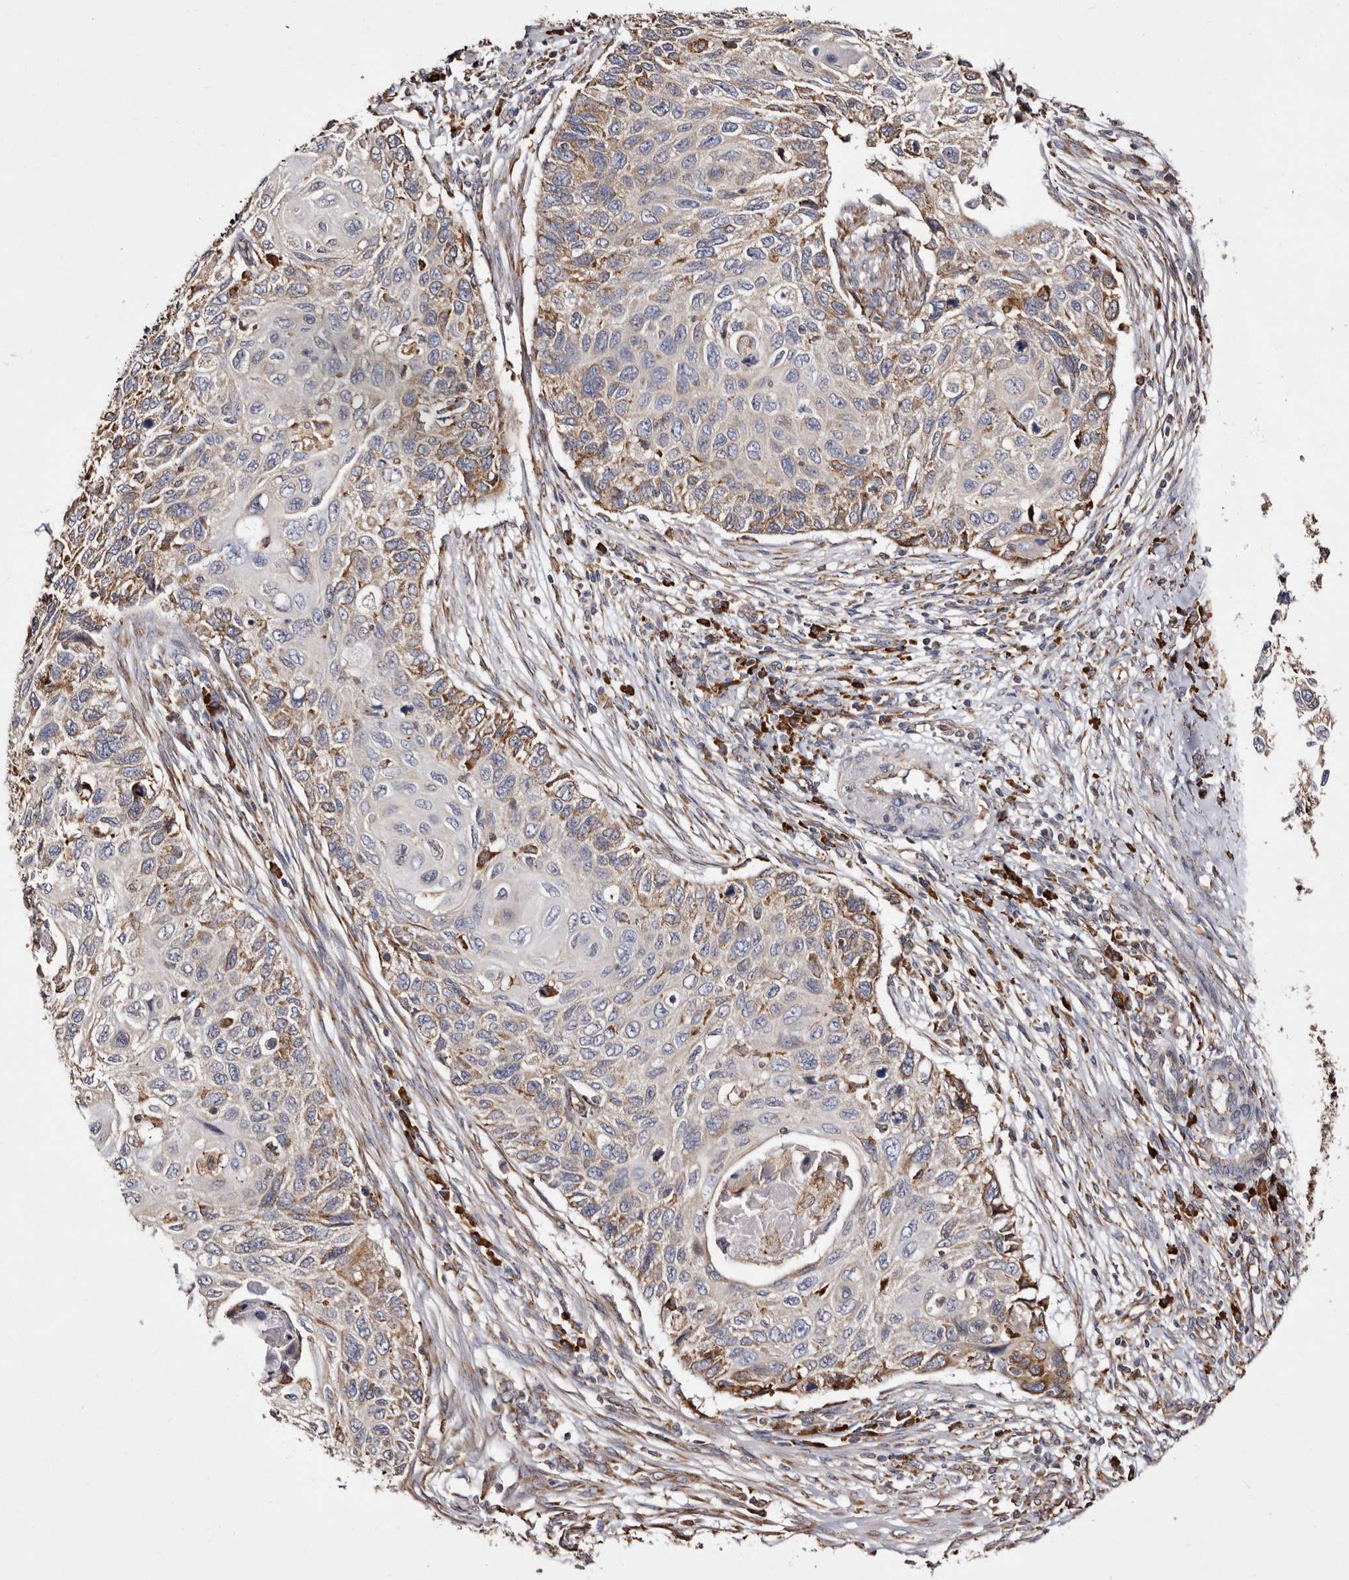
{"staining": {"intensity": "moderate", "quantity": "25%-75%", "location": "cytoplasmic/membranous"}, "tissue": "cervical cancer", "cell_type": "Tumor cells", "image_type": "cancer", "snomed": [{"axis": "morphology", "description": "Squamous cell carcinoma, NOS"}, {"axis": "topography", "description": "Cervix"}], "caption": "Human cervical squamous cell carcinoma stained with a protein marker exhibits moderate staining in tumor cells.", "gene": "ACBD6", "patient": {"sex": "female", "age": 70}}